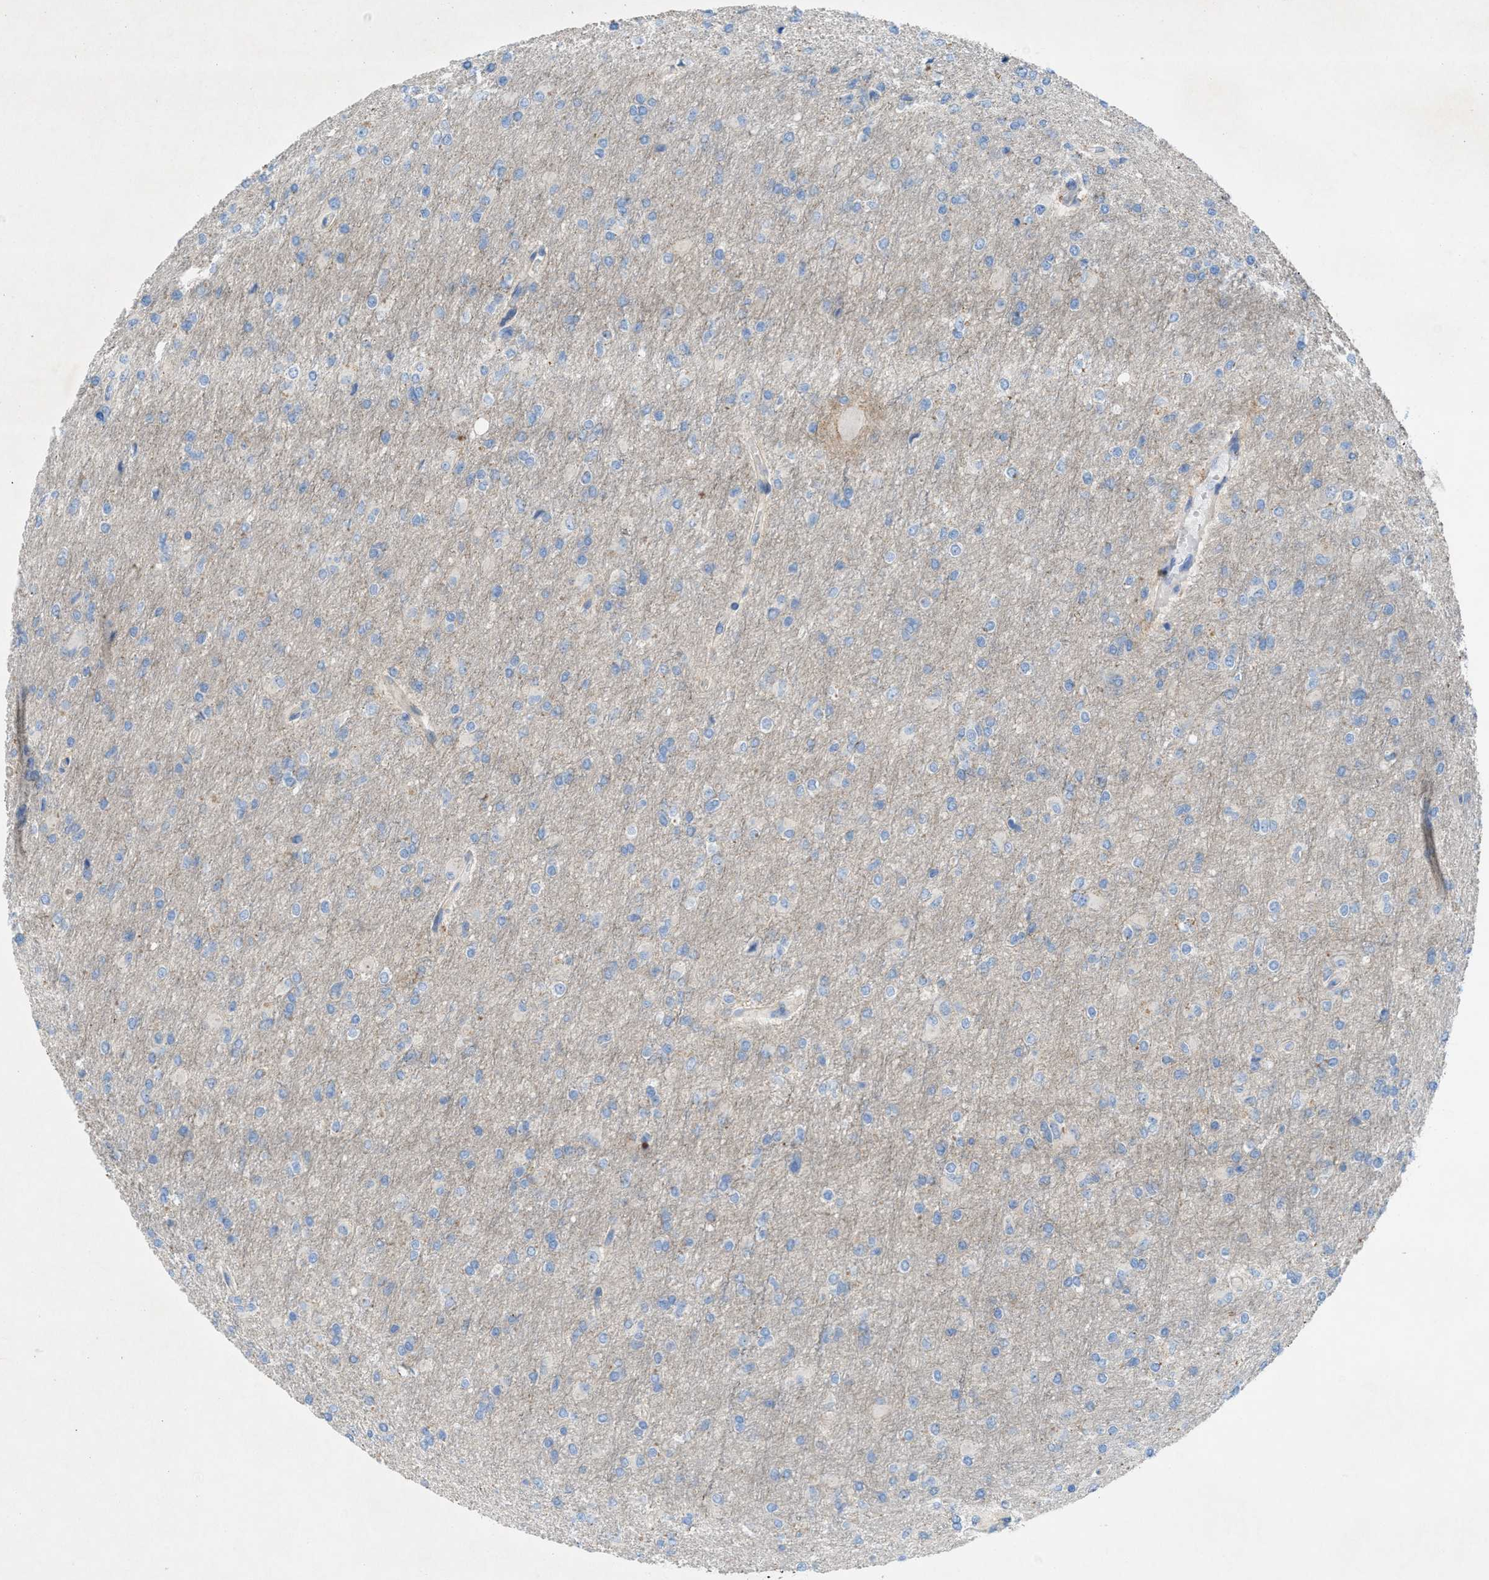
{"staining": {"intensity": "negative", "quantity": "none", "location": "none"}, "tissue": "glioma", "cell_type": "Tumor cells", "image_type": "cancer", "snomed": [{"axis": "morphology", "description": "Glioma, malignant, High grade"}, {"axis": "topography", "description": "Cerebral cortex"}], "caption": "Malignant glioma (high-grade) was stained to show a protein in brown. There is no significant staining in tumor cells. (DAB IHC visualized using brightfield microscopy, high magnification).", "gene": "CMTM1", "patient": {"sex": "female", "age": 36}}